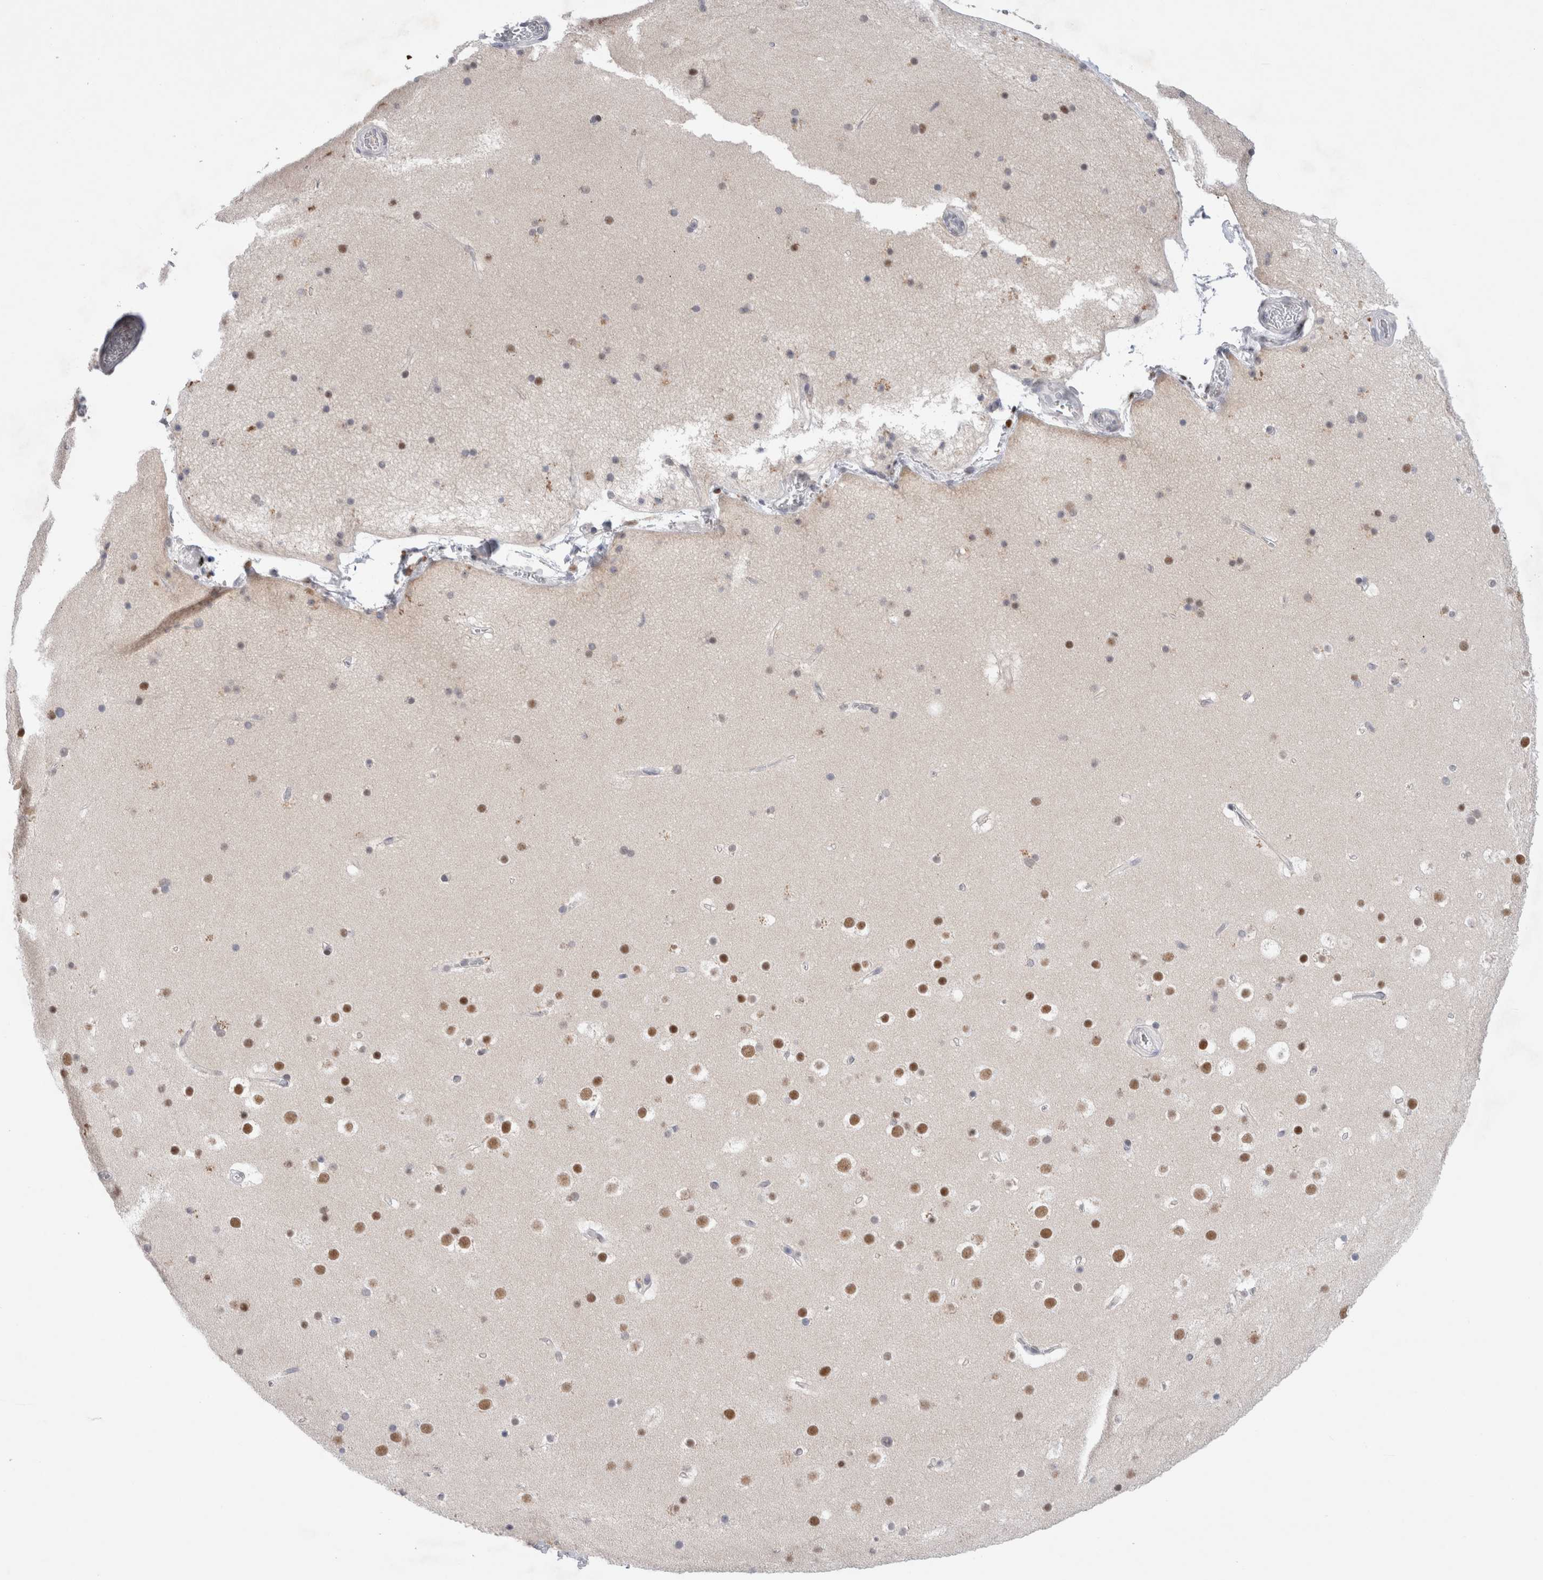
{"staining": {"intensity": "negative", "quantity": "none", "location": "none"}, "tissue": "cerebral cortex", "cell_type": "Endothelial cells", "image_type": "normal", "snomed": [{"axis": "morphology", "description": "Normal tissue, NOS"}, {"axis": "topography", "description": "Cerebral cortex"}], "caption": "IHC histopathology image of benign cerebral cortex: cerebral cortex stained with DAB (3,3'-diaminobenzidine) reveals no significant protein expression in endothelial cells. Brightfield microscopy of immunohistochemistry stained with DAB (3,3'-diaminobenzidine) (brown) and hematoxylin (blue), captured at high magnification.", "gene": "CERS5", "patient": {"sex": "male", "age": 57}}